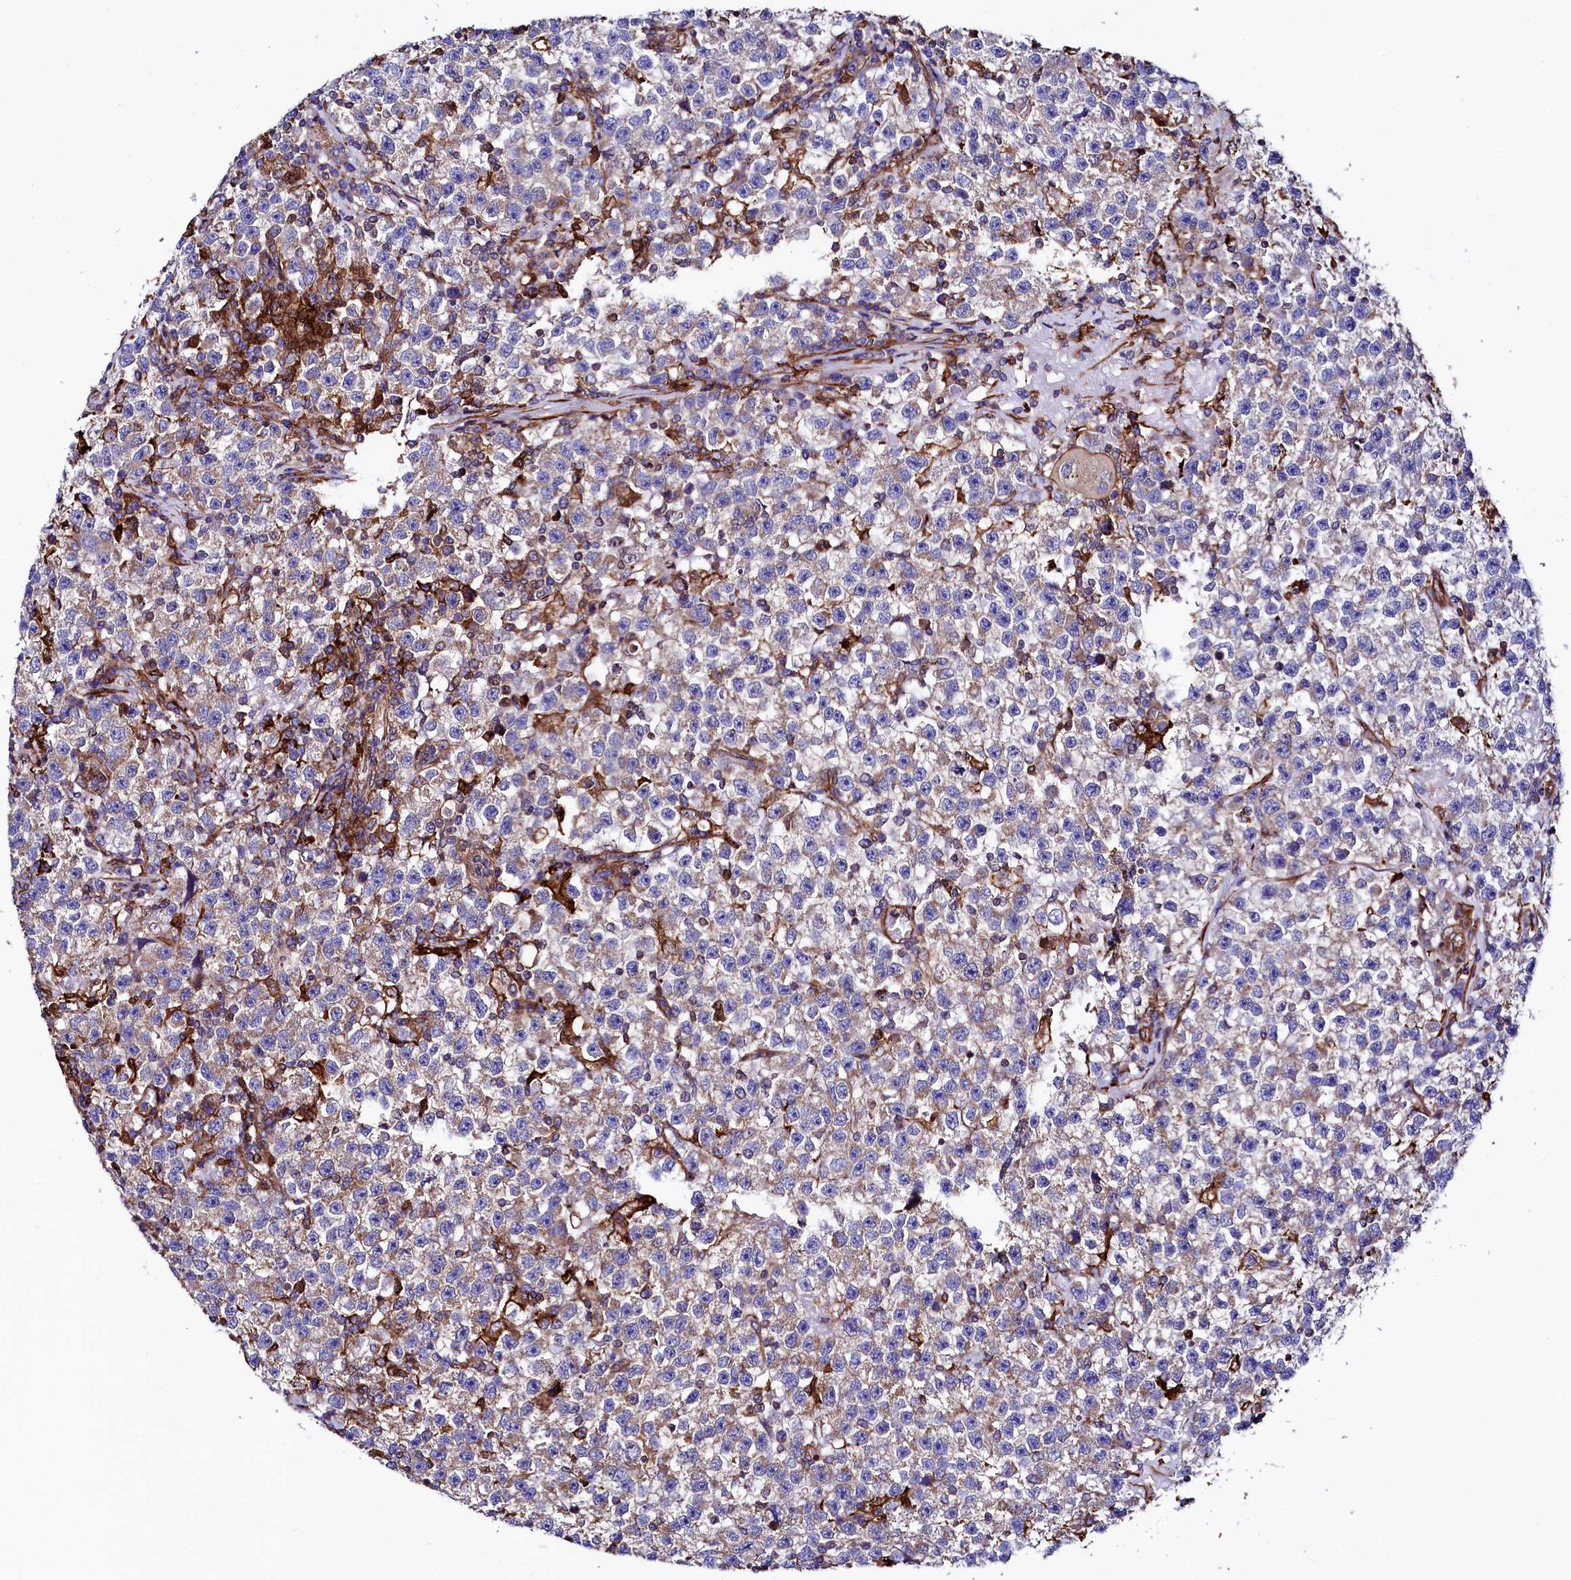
{"staining": {"intensity": "weak", "quantity": "25%-75%", "location": "cytoplasmic/membranous"}, "tissue": "testis cancer", "cell_type": "Tumor cells", "image_type": "cancer", "snomed": [{"axis": "morphology", "description": "Seminoma, NOS"}, {"axis": "topography", "description": "Testis"}], "caption": "Testis cancer (seminoma) was stained to show a protein in brown. There is low levels of weak cytoplasmic/membranous expression in about 25%-75% of tumor cells.", "gene": "STAMBPL1", "patient": {"sex": "male", "age": 22}}